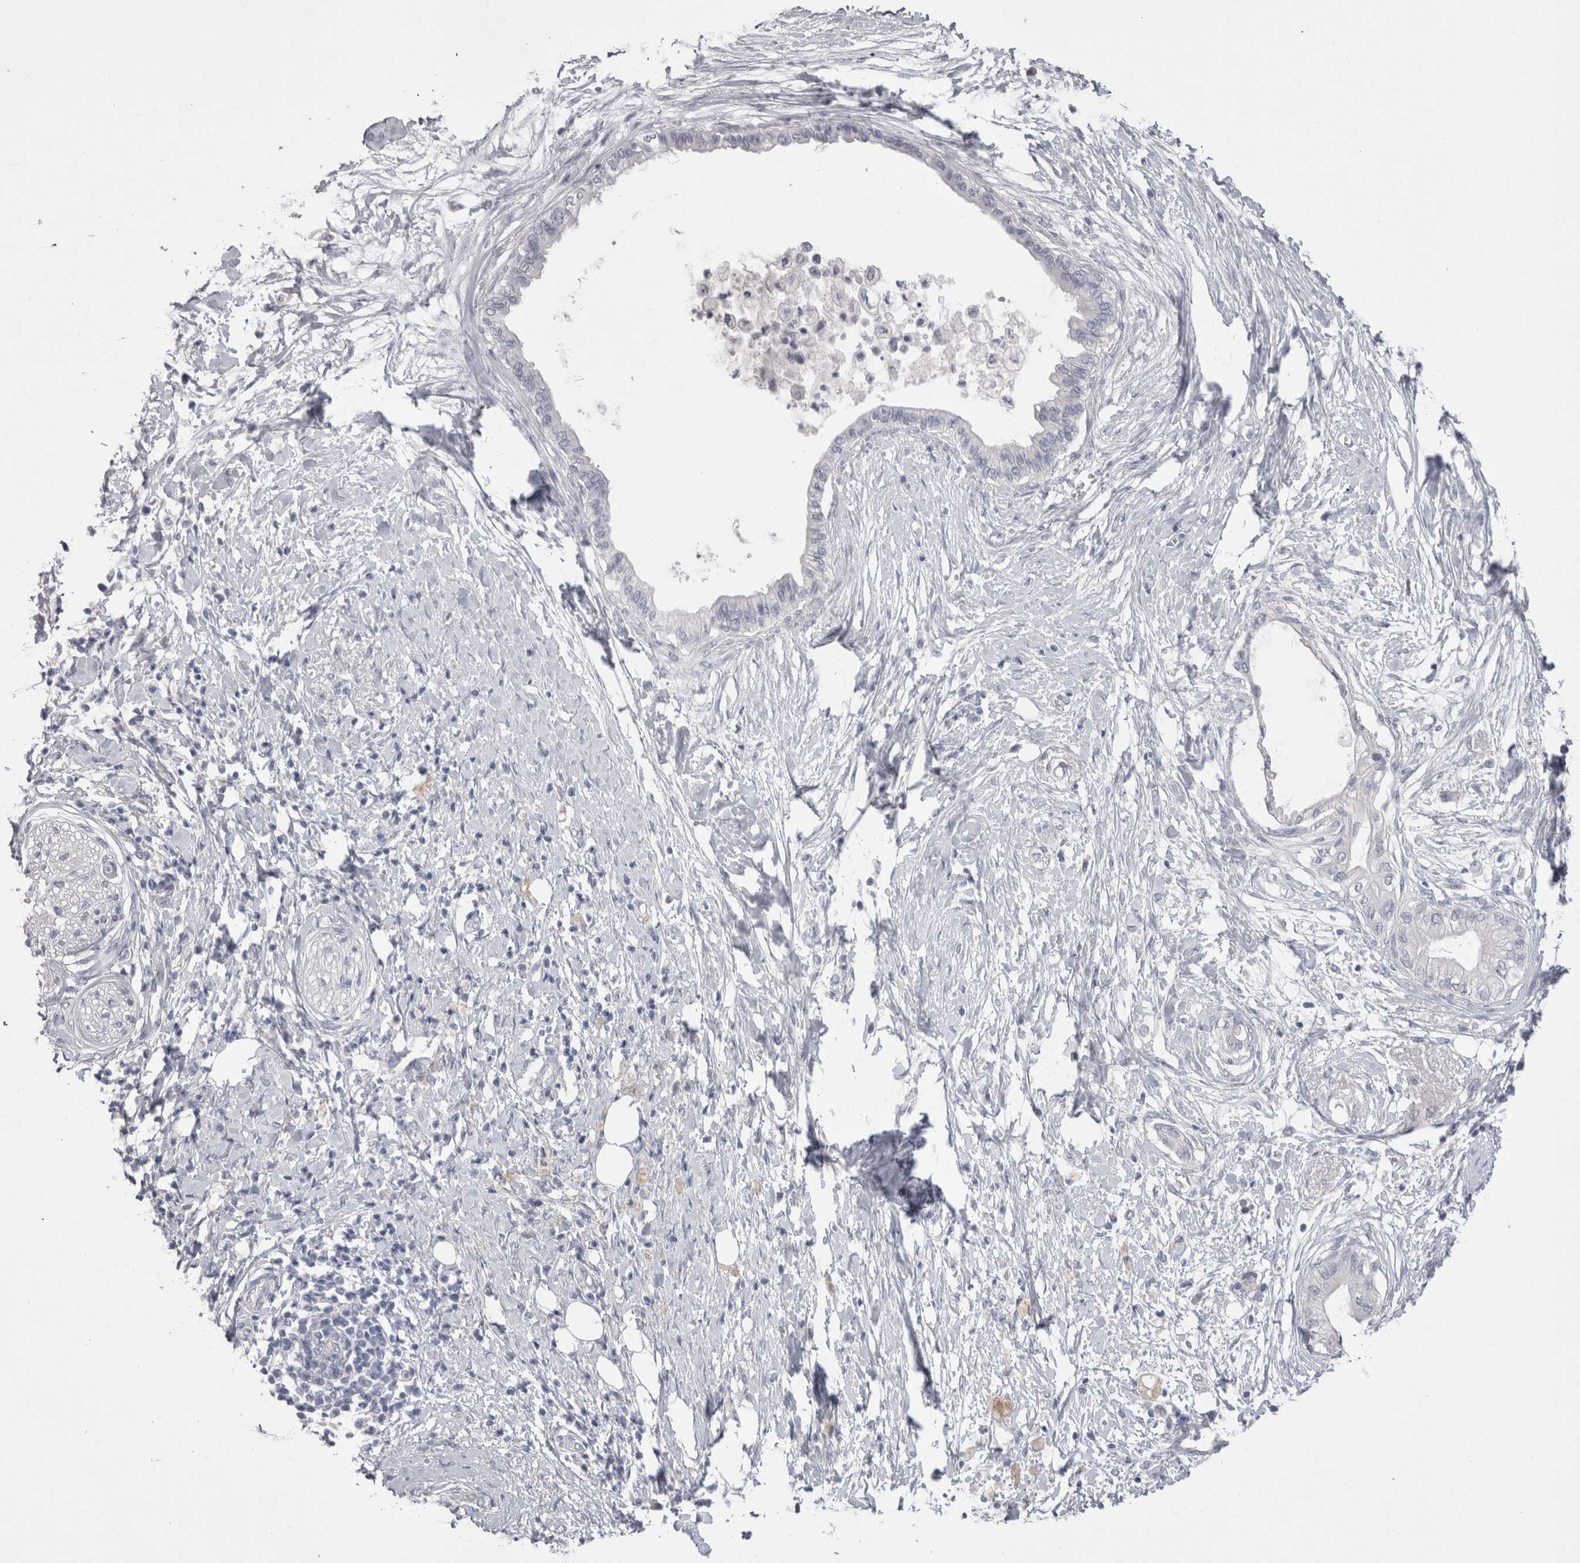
{"staining": {"intensity": "negative", "quantity": "none", "location": "none"}, "tissue": "pancreatic cancer", "cell_type": "Tumor cells", "image_type": "cancer", "snomed": [{"axis": "morphology", "description": "Normal tissue, NOS"}, {"axis": "morphology", "description": "Adenocarcinoma, NOS"}, {"axis": "topography", "description": "Pancreas"}, {"axis": "topography", "description": "Duodenum"}], "caption": "High magnification brightfield microscopy of adenocarcinoma (pancreatic) stained with DAB (brown) and counterstained with hematoxylin (blue): tumor cells show no significant positivity.", "gene": "ADAM2", "patient": {"sex": "female", "age": 60}}